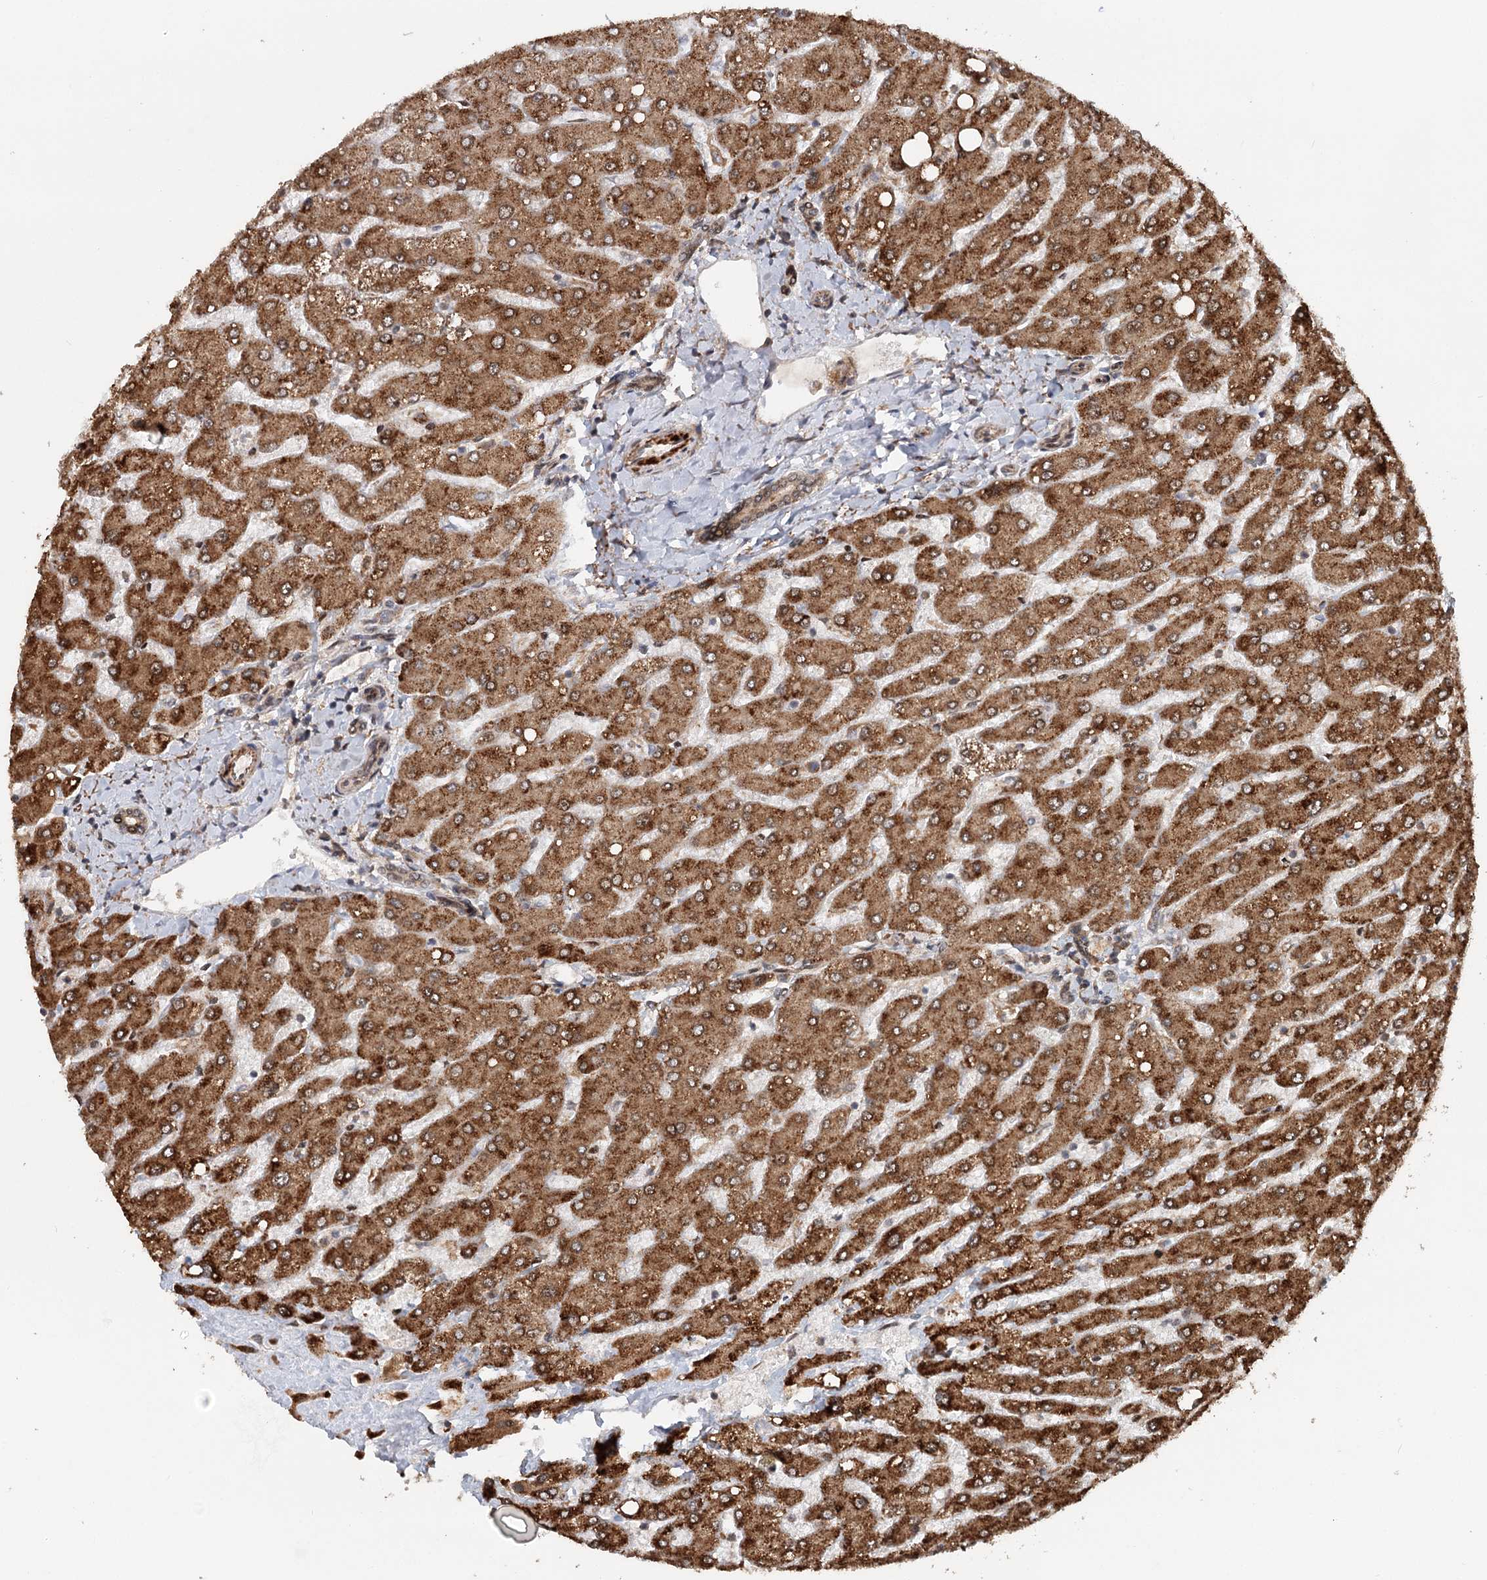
{"staining": {"intensity": "moderate", "quantity": ">75%", "location": "cytoplasmic/membranous"}, "tissue": "liver", "cell_type": "Cholangiocytes", "image_type": "normal", "snomed": [{"axis": "morphology", "description": "Normal tissue, NOS"}, {"axis": "topography", "description": "Liver"}], "caption": "Liver stained with a protein marker exhibits moderate staining in cholangiocytes.", "gene": "RNF111", "patient": {"sex": "male", "age": 55}}